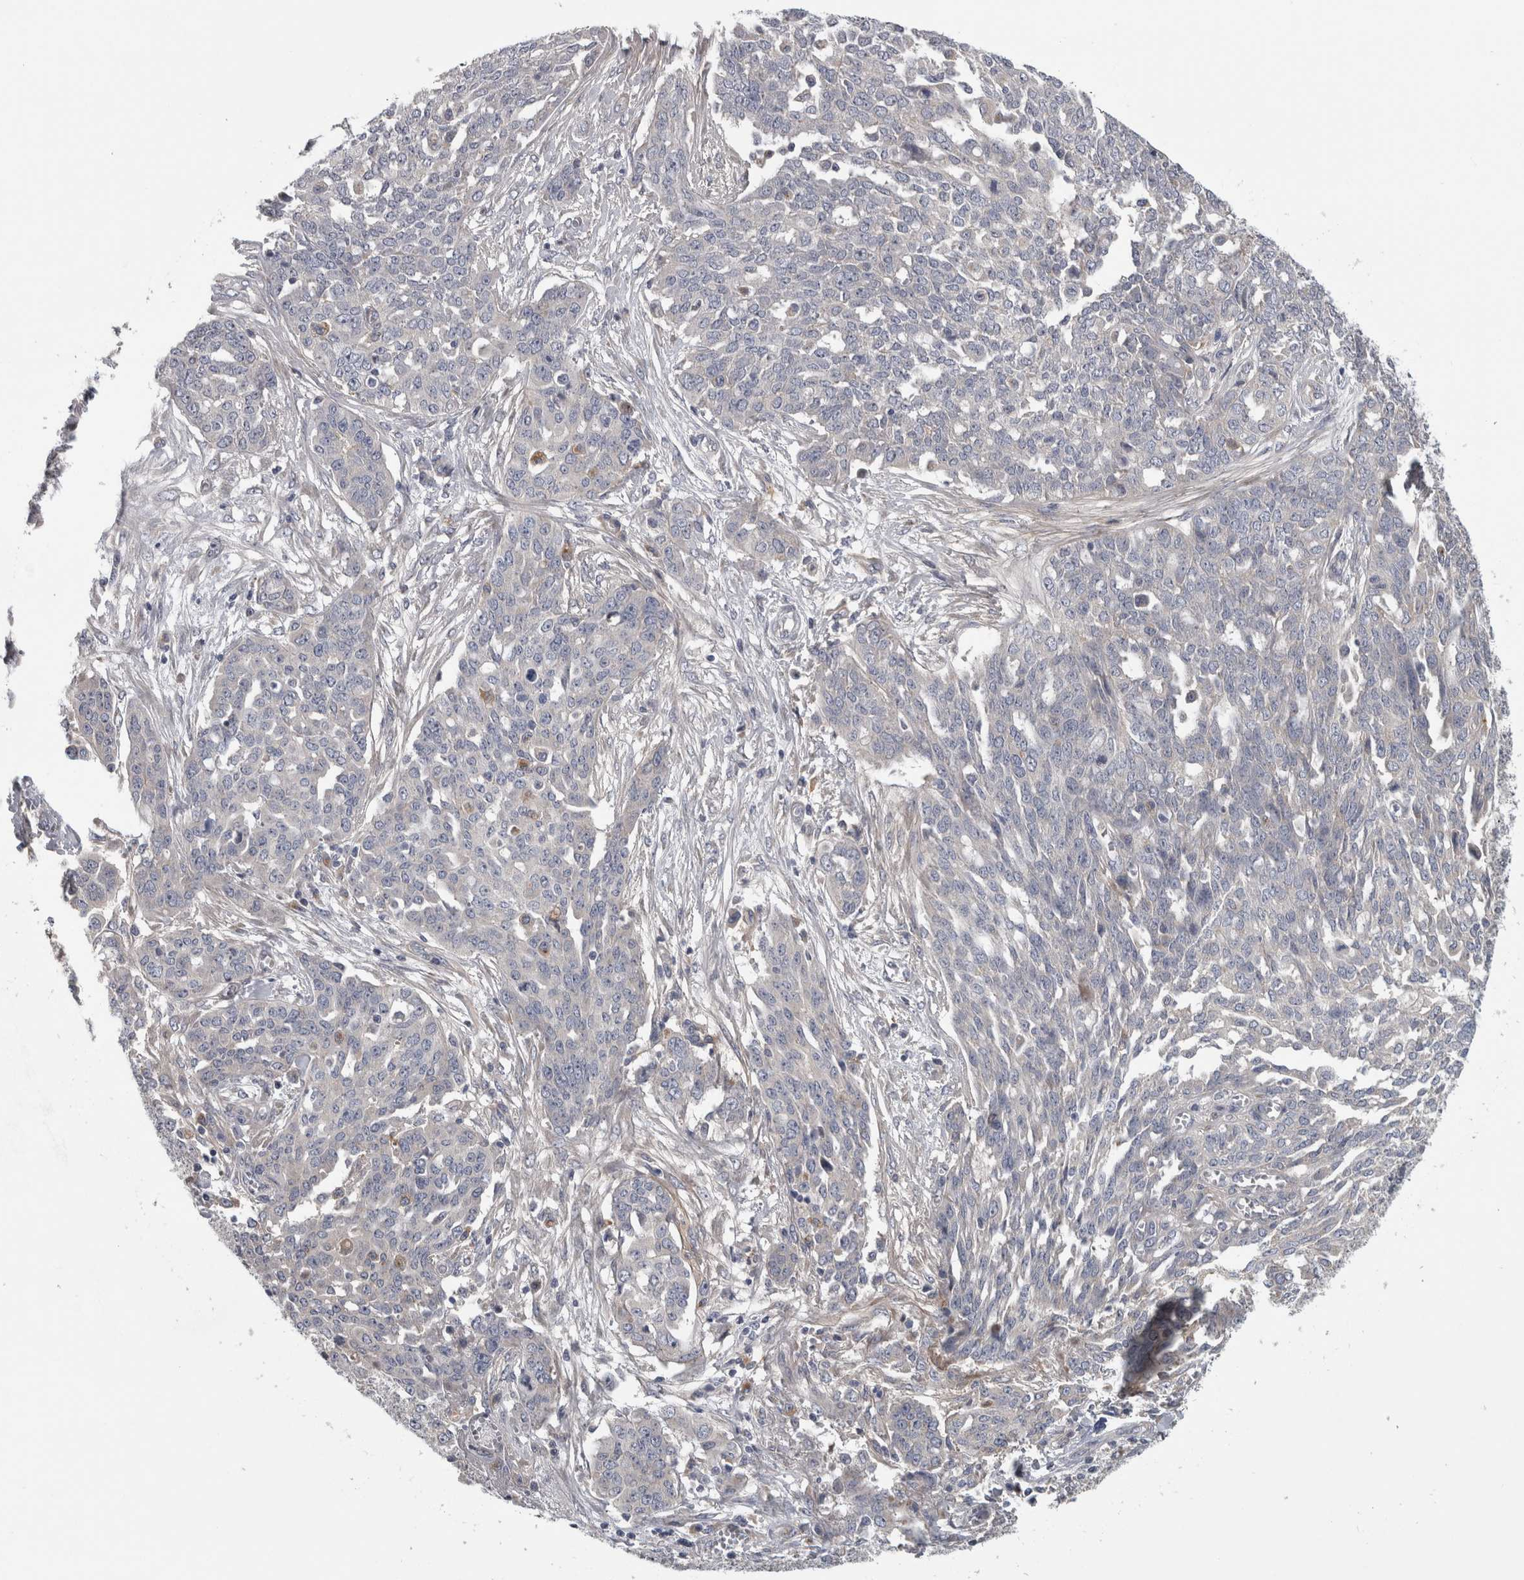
{"staining": {"intensity": "negative", "quantity": "none", "location": "none"}, "tissue": "ovarian cancer", "cell_type": "Tumor cells", "image_type": "cancer", "snomed": [{"axis": "morphology", "description": "Cystadenocarcinoma, serous, NOS"}, {"axis": "topography", "description": "Soft tissue"}, {"axis": "topography", "description": "Ovary"}], "caption": "The micrograph exhibits no significant expression in tumor cells of ovarian serous cystadenocarcinoma.", "gene": "ATXN2", "patient": {"sex": "female", "age": 57}}